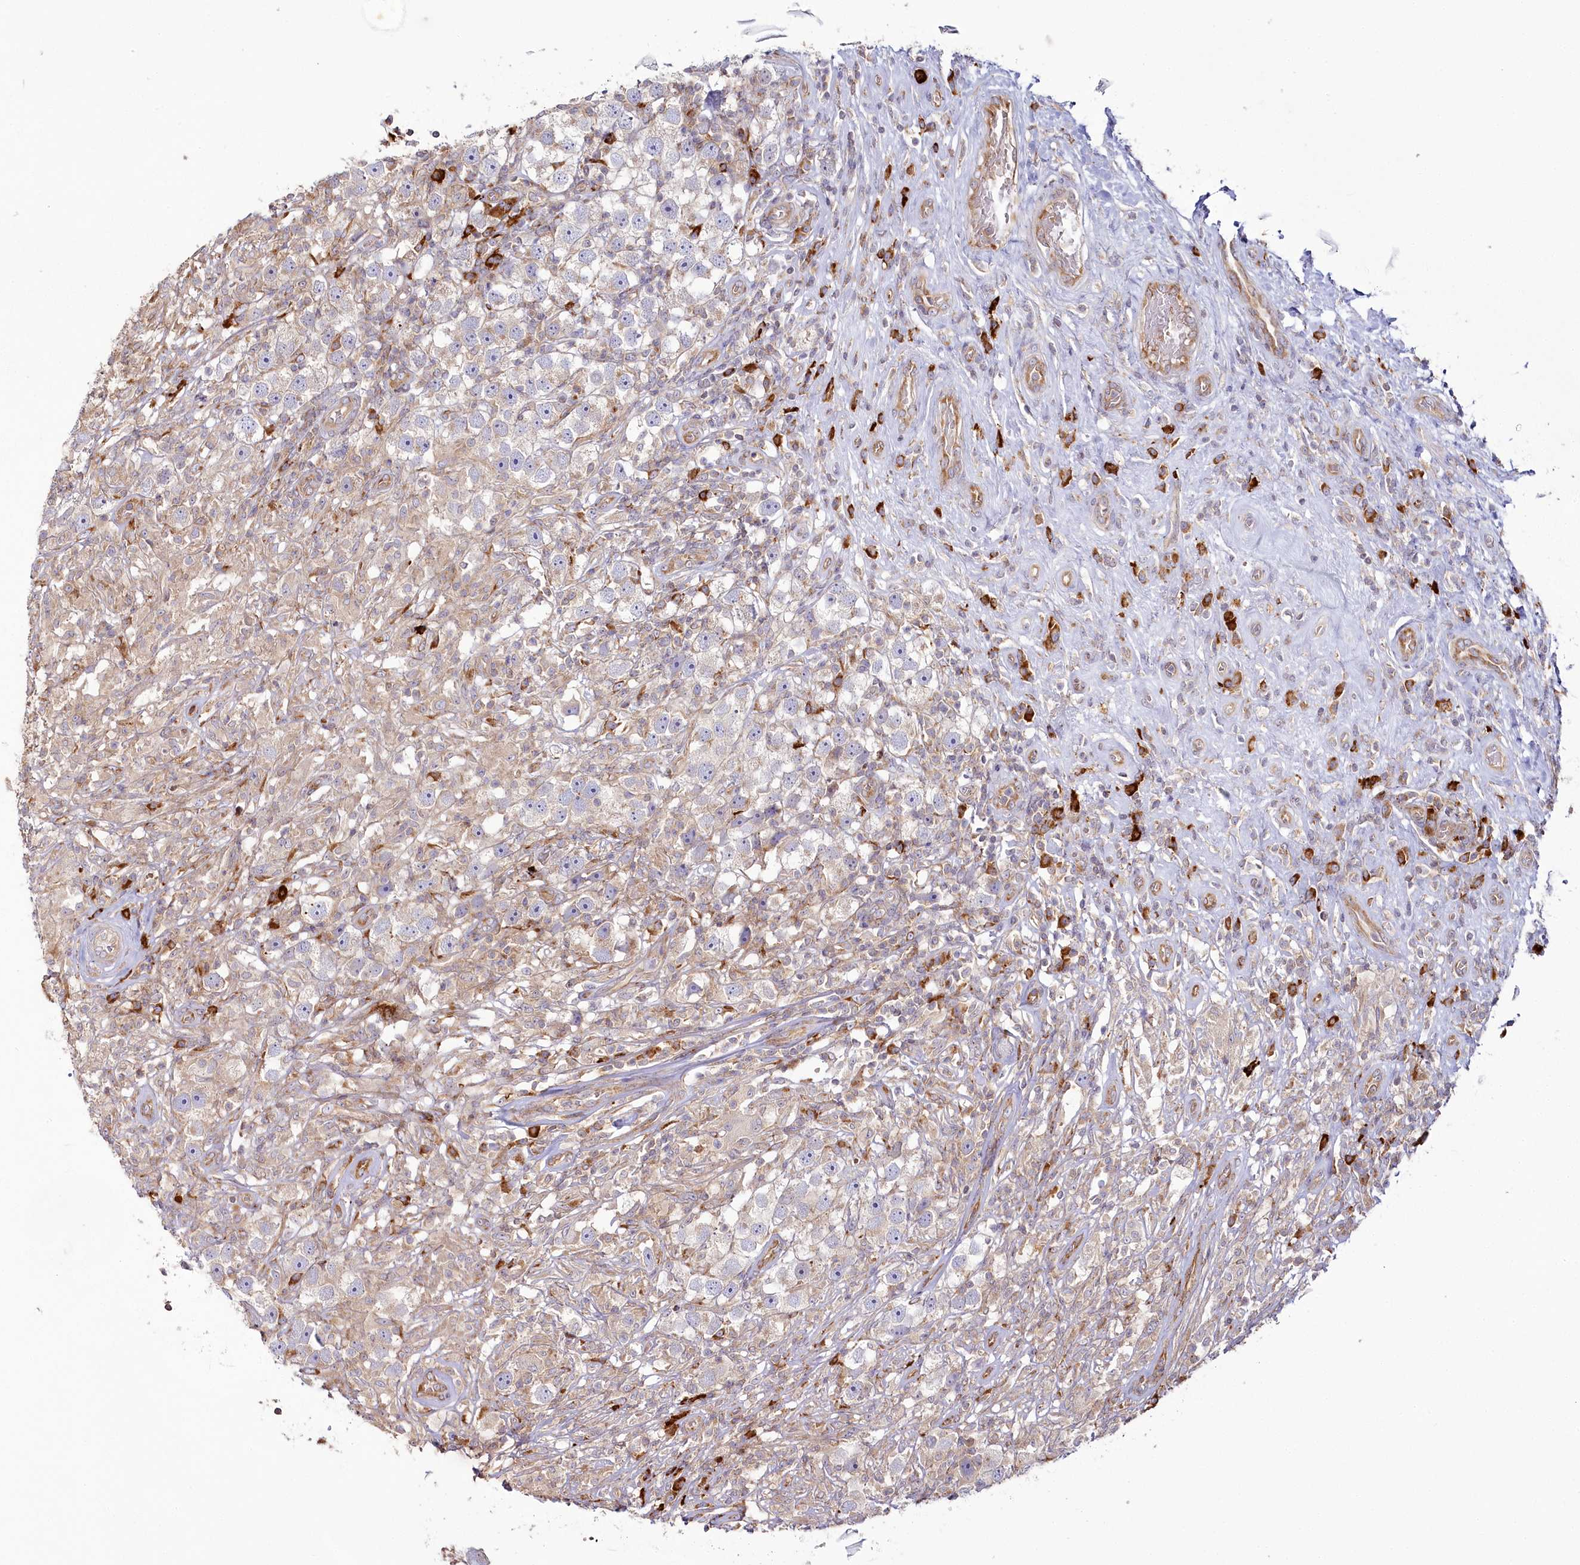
{"staining": {"intensity": "weak", "quantity": "<25%", "location": "cytoplasmic/membranous"}, "tissue": "testis cancer", "cell_type": "Tumor cells", "image_type": "cancer", "snomed": [{"axis": "morphology", "description": "Seminoma, NOS"}, {"axis": "topography", "description": "Testis"}], "caption": "A histopathology image of human seminoma (testis) is negative for staining in tumor cells. The staining is performed using DAB (3,3'-diaminobenzidine) brown chromogen with nuclei counter-stained in using hematoxylin.", "gene": "POGLUT1", "patient": {"sex": "male", "age": 49}}